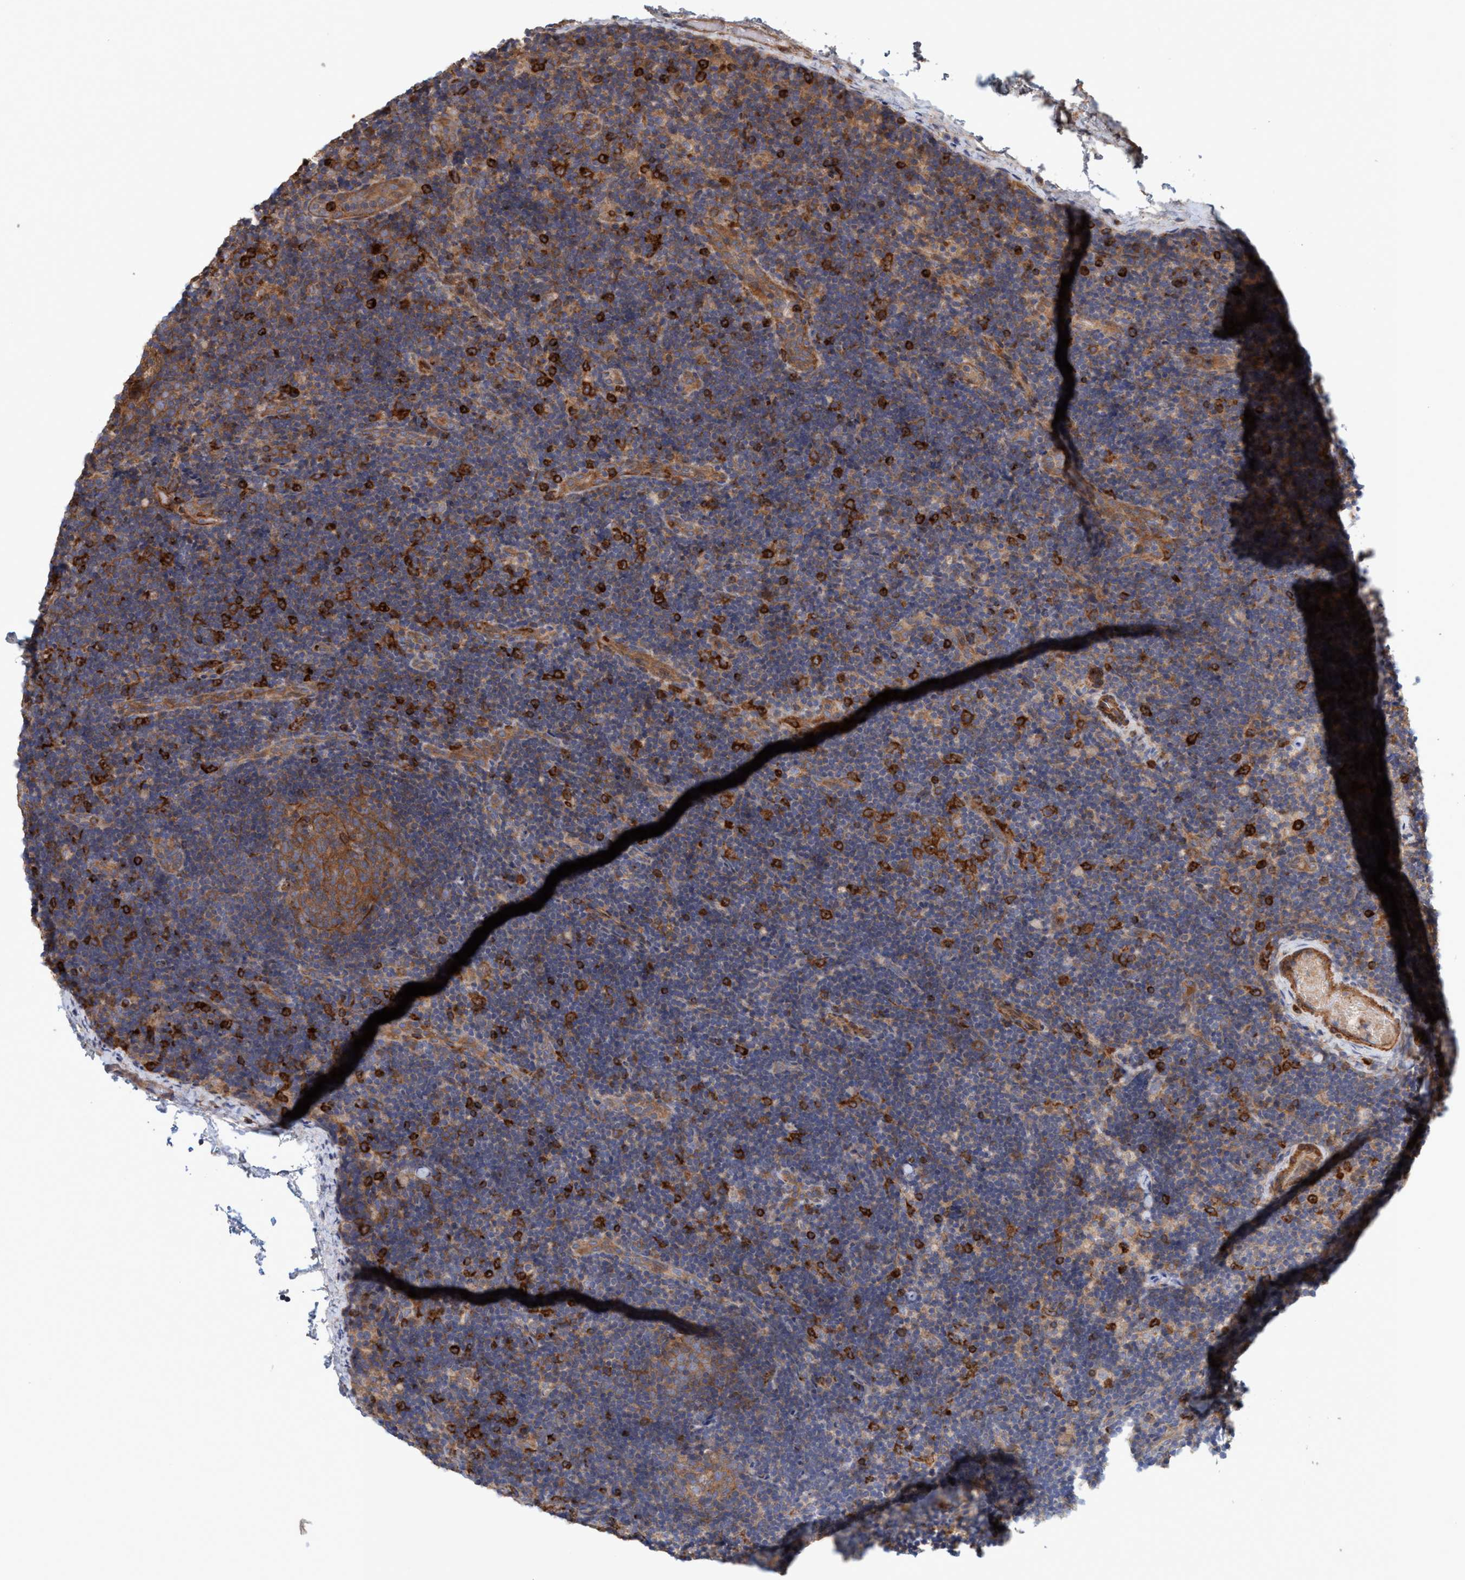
{"staining": {"intensity": "strong", "quantity": ">75%", "location": "cytoplasmic/membranous"}, "tissue": "lymph node", "cell_type": "Germinal center cells", "image_type": "normal", "snomed": [{"axis": "morphology", "description": "Normal tissue, NOS"}, {"axis": "topography", "description": "Lymph node"}], "caption": "Immunohistochemistry (IHC) of normal lymph node reveals high levels of strong cytoplasmic/membranous positivity in about >75% of germinal center cells.", "gene": "SPECC1", "patient": {"sex": "female", "age": 14}}